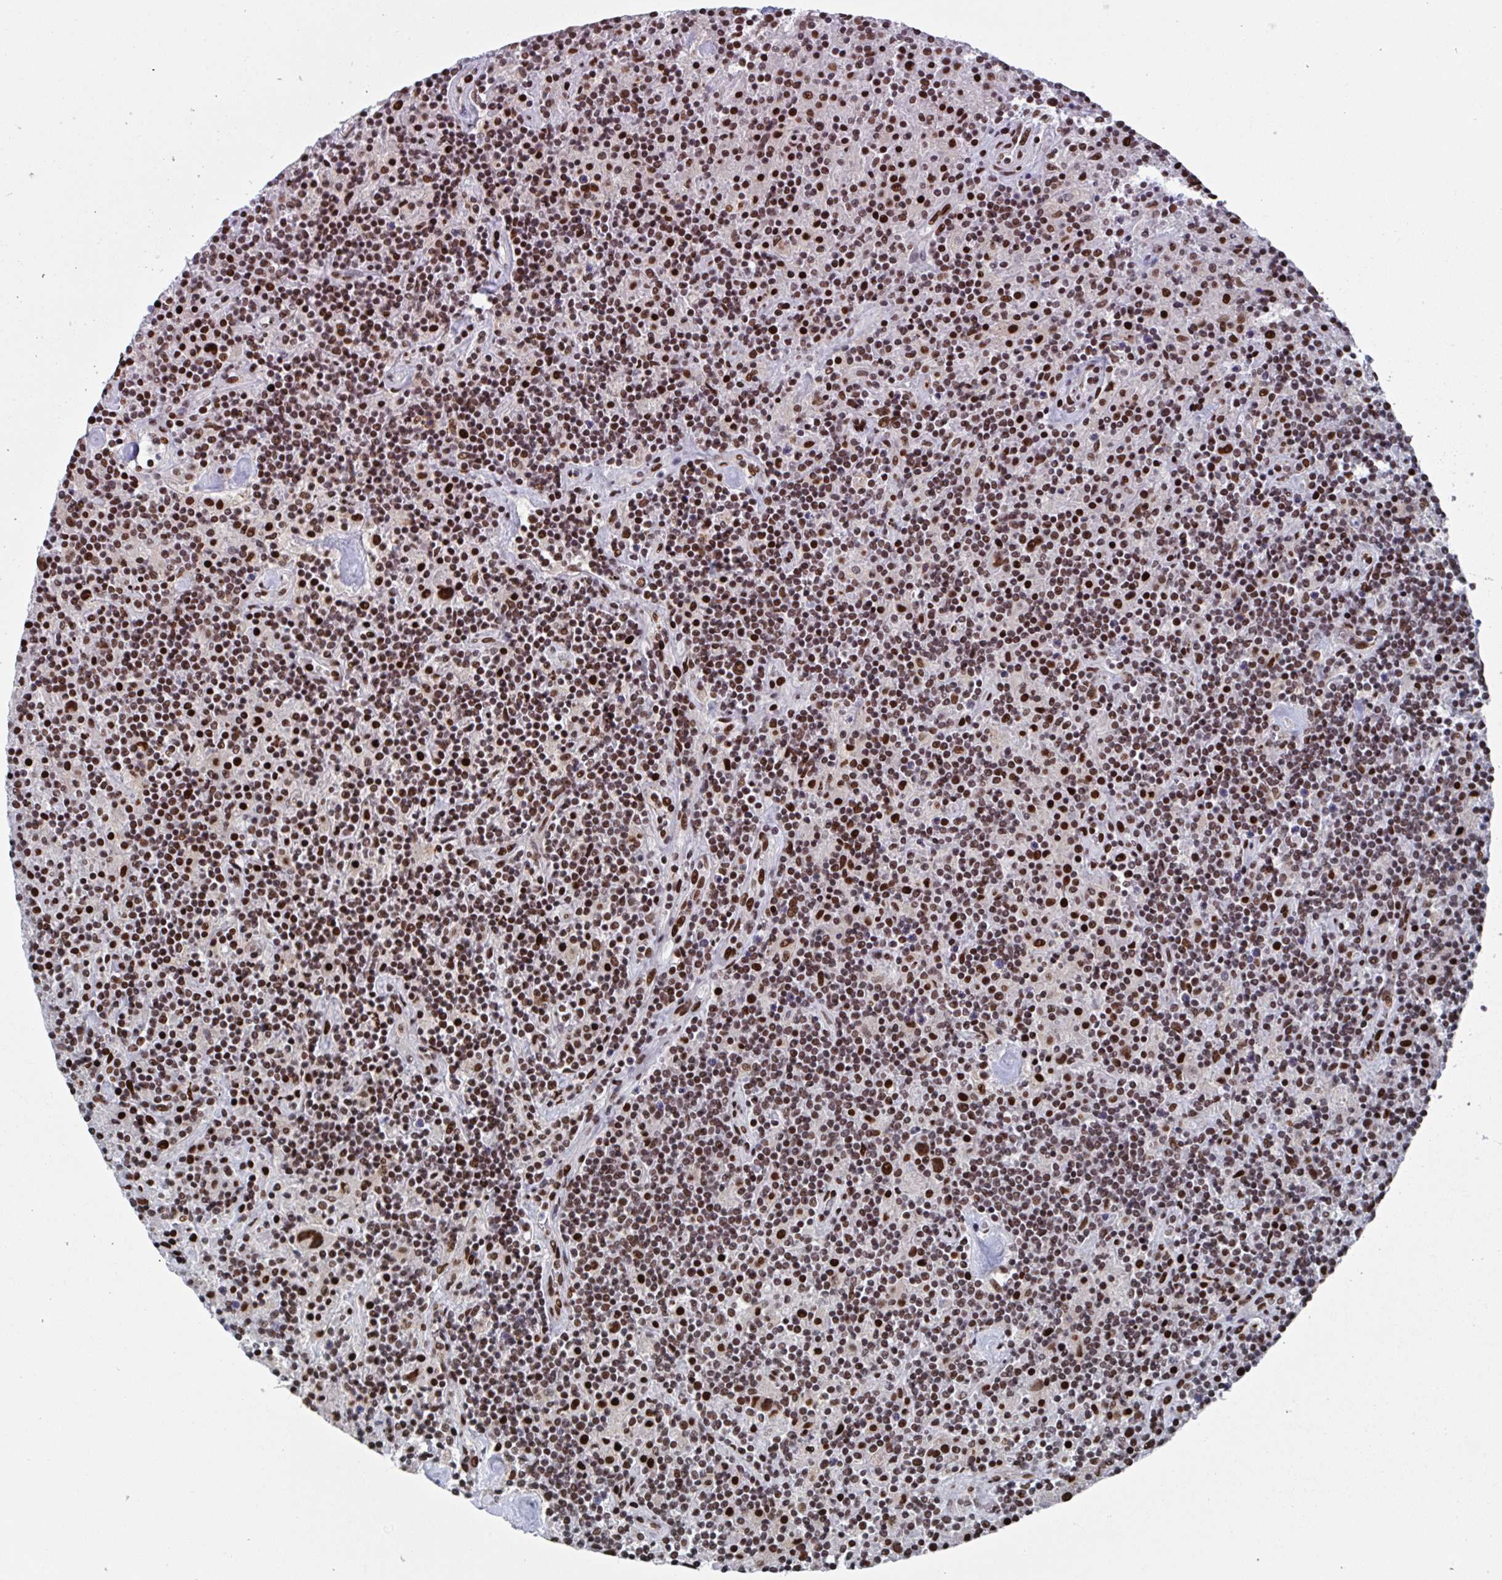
{"staining": {"intensity": "strong", "quantity": ">75%", "location": "nuclear"}, "tissue": "lymphoma", "cell_type": "Tumor cells", "image_type": "cancer", "snomed": [{"axis": "morphology", "description": "Hodgkin's disease, NOS"}, {"axis": "topography", "description": "Lymph node"}], "caption": "Hodgkin's disease stained with immunohistochemistry (IHC) displays strong nuclear positivity in approximately >75% of tumor cells.", "gene": "ZNF607", "patient": {"sex": "male", "age": 70}}